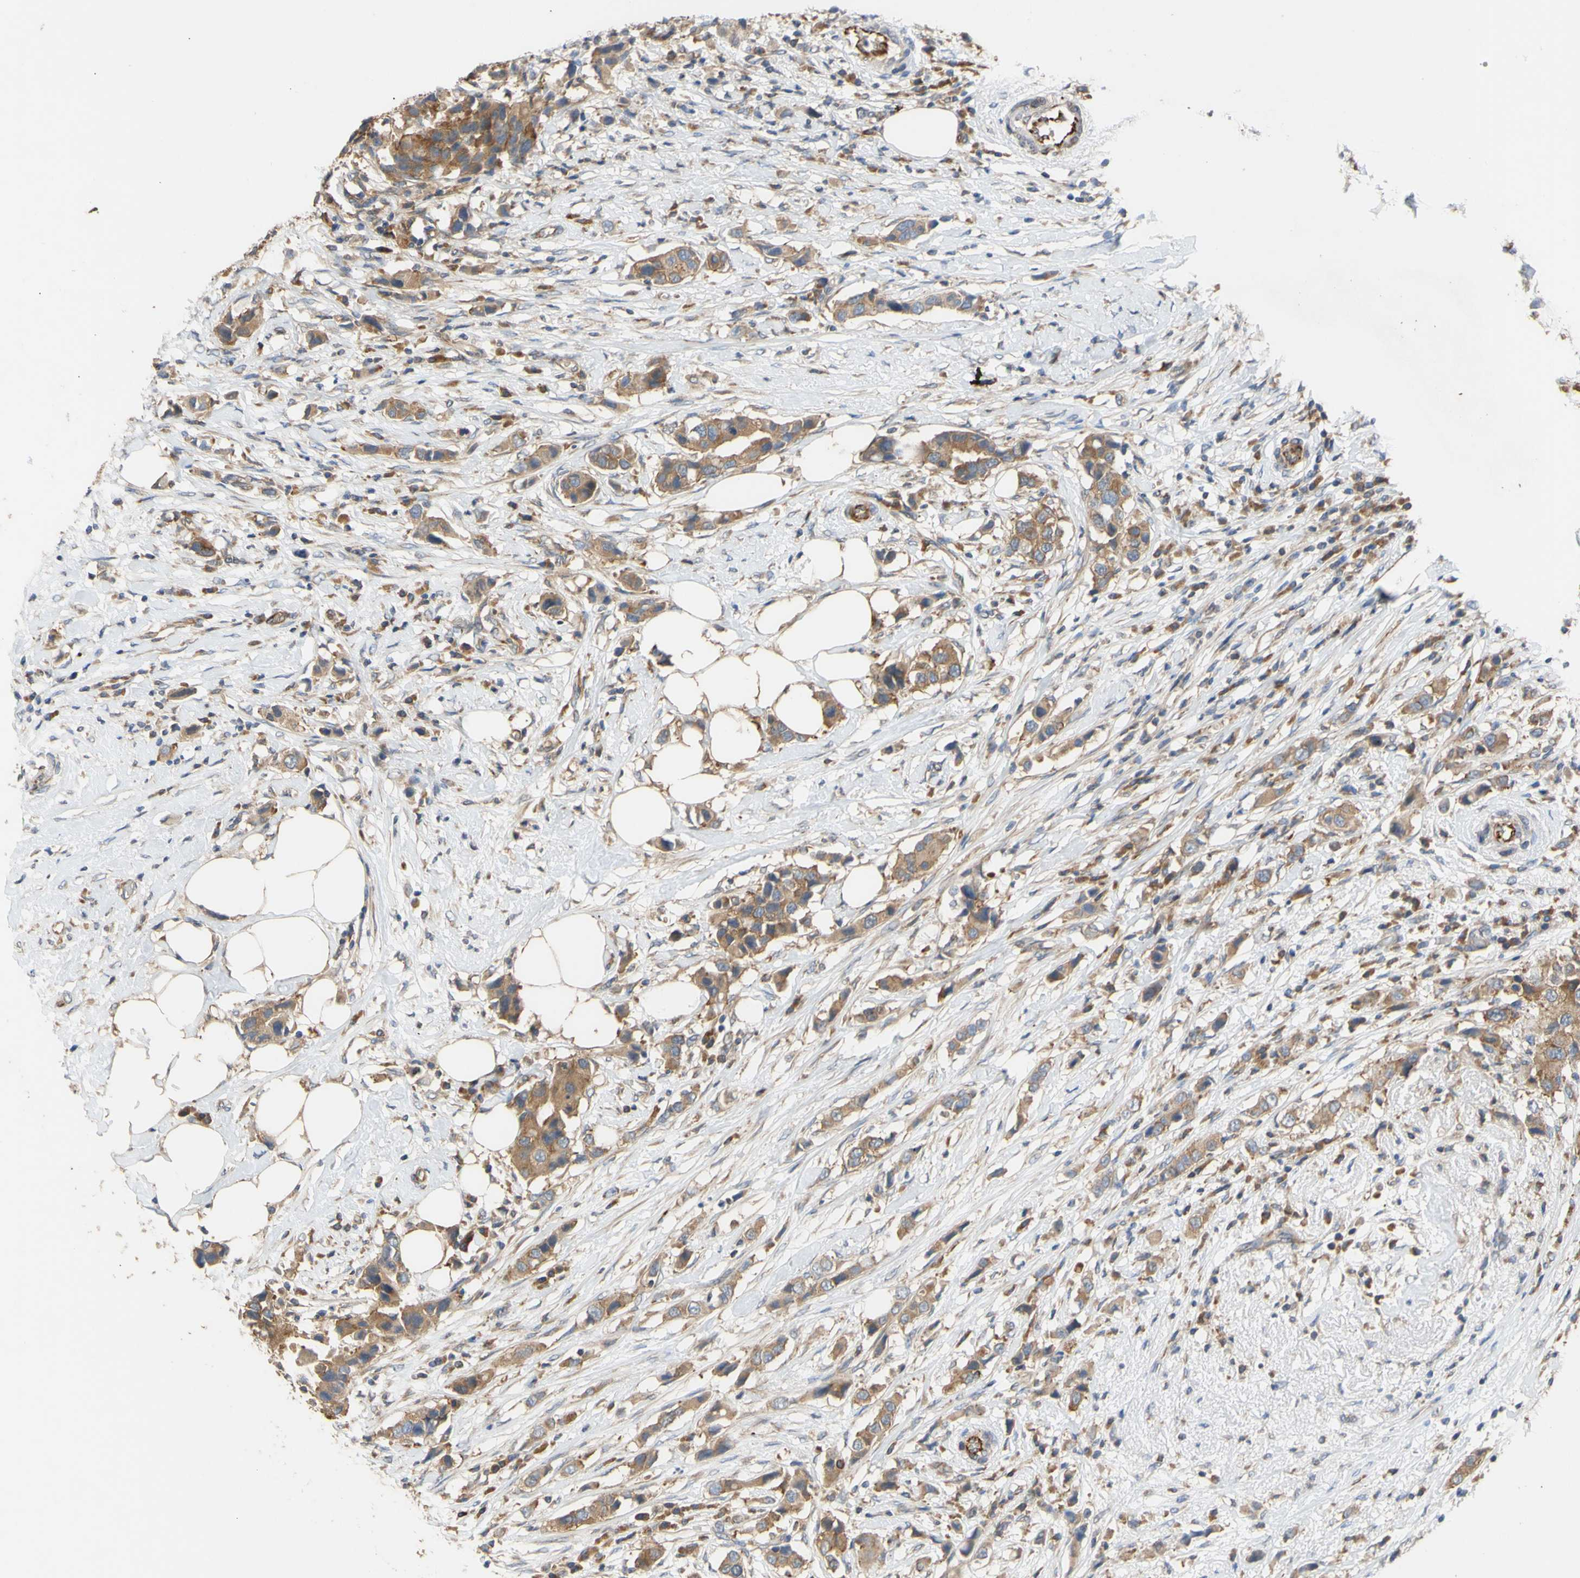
{"staining": {"intensity": "moderate", "quantity": ">75%", "location": "cytoplasmic/membranous"}, "tissue": "breast cancer", "cell_type": "Tumor cells", "image_type": "cancer", "snomed": [{"axis": "morphology", "description": "Normal tissue, NOS"}, {"axis": "morphology", "description": "Duct carcinoma"}, {"axis": "topography", "description": "Breast"}], "caption": "An immunohistochemistry histopathology image of neoplastic tissue is shown. Protein staining in brown highlights moderate cytoplasmic/membranous positivity in breast intraductal carcinoma within tumor cells.", "gene": "EIF2S3", "patient": {"sex": "female", "age": 50}}